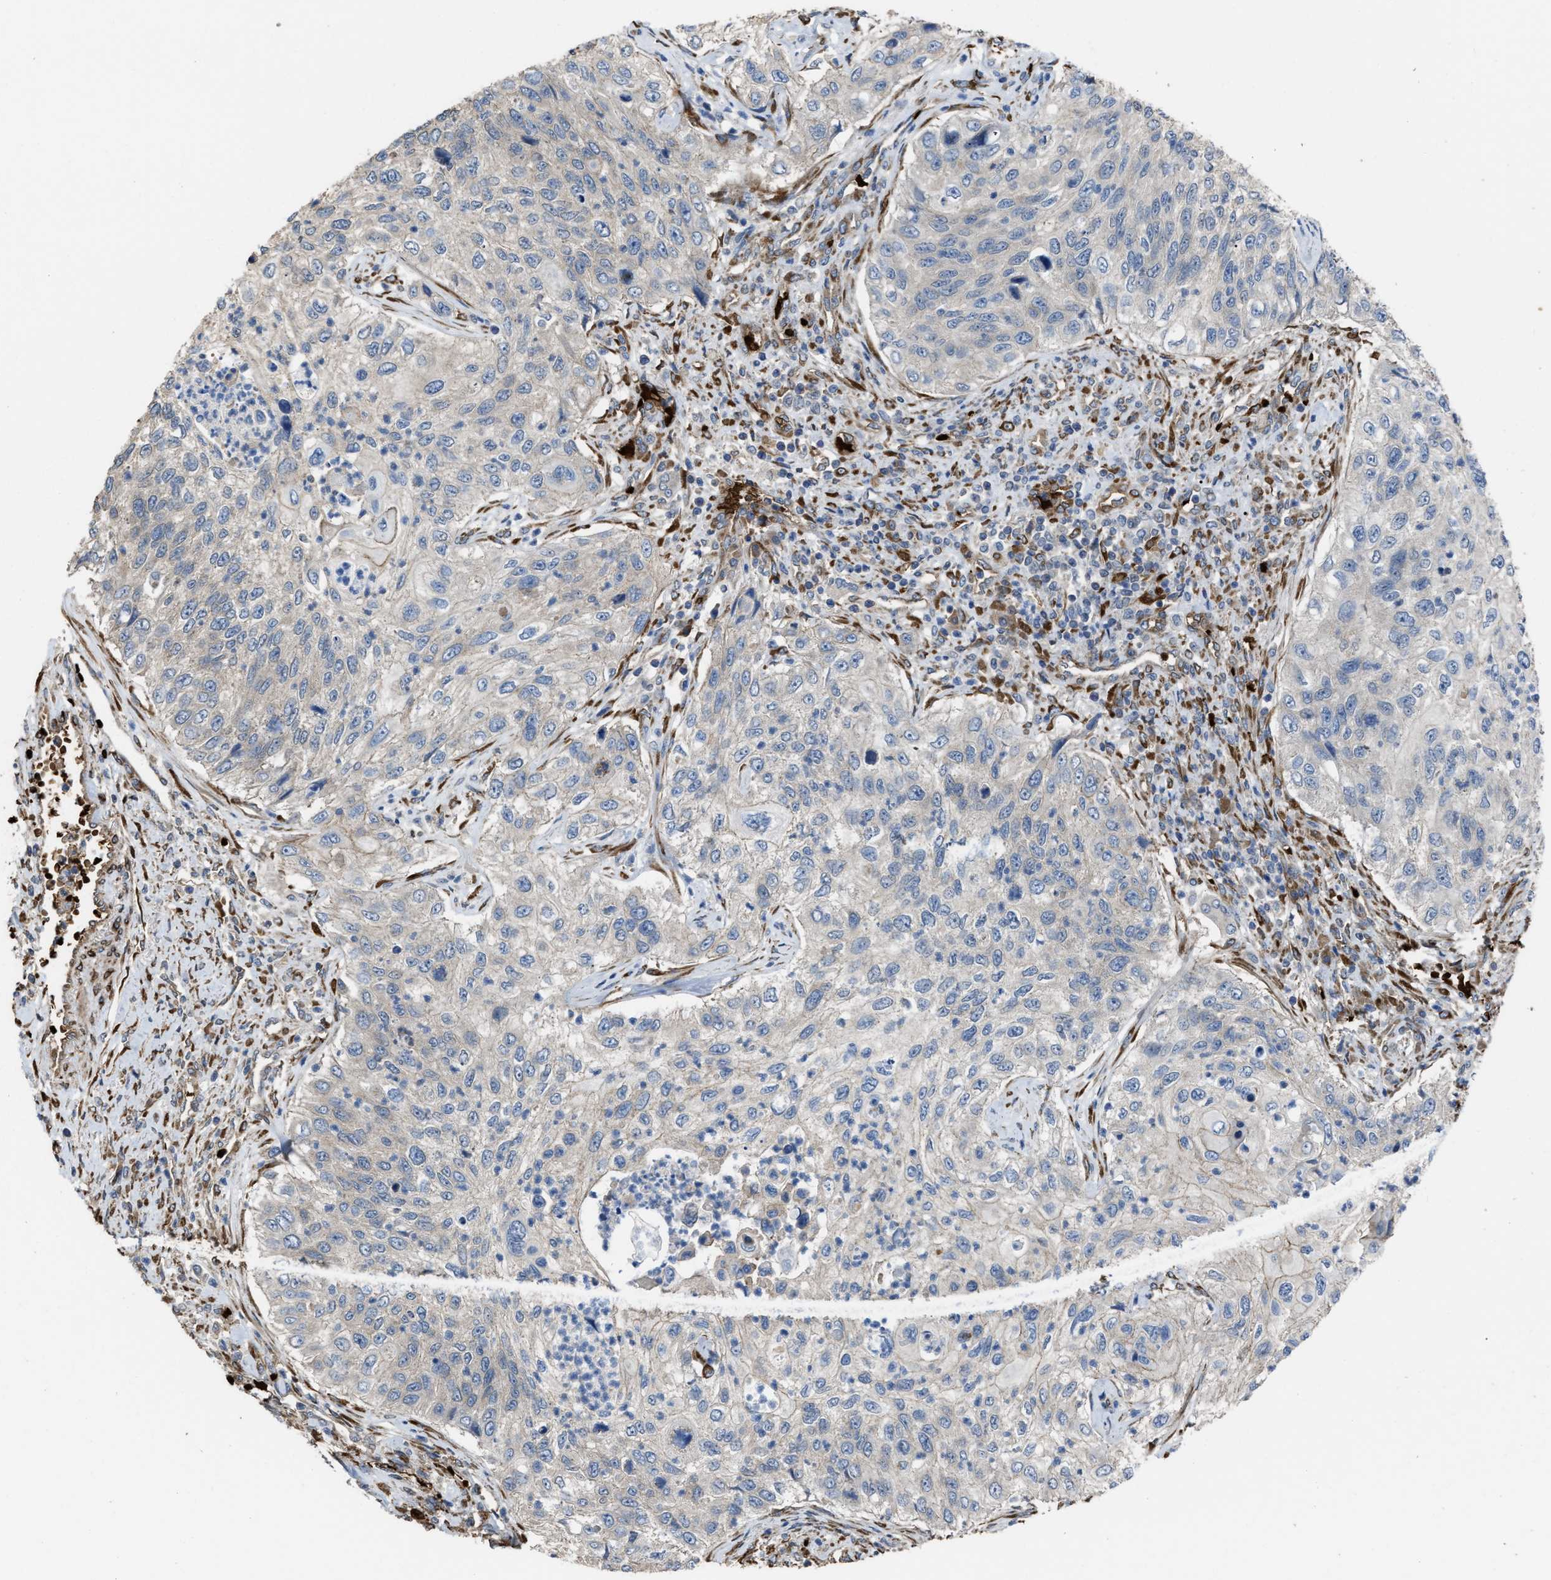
{"staining": {"intensity": "negative", "quantity": "none", "location": "none"}, "tissue": "urothelial cancer", "cell_type": "Tumor cells", "image_type": "cancer", "snomed": [{"axis": "morphology", "description": "Urothelial carcinoma, High grade"}, {"axis": "topography", "description": "Urinary bladder"}], "caption": "This is a photomicrograph of immunohistochemistry staining of urothelial carcinoma (high-grade), which shows no staining in tumor cells.", "gene": "SELENOM", "patient": {"sex": "female", "age": 60}}